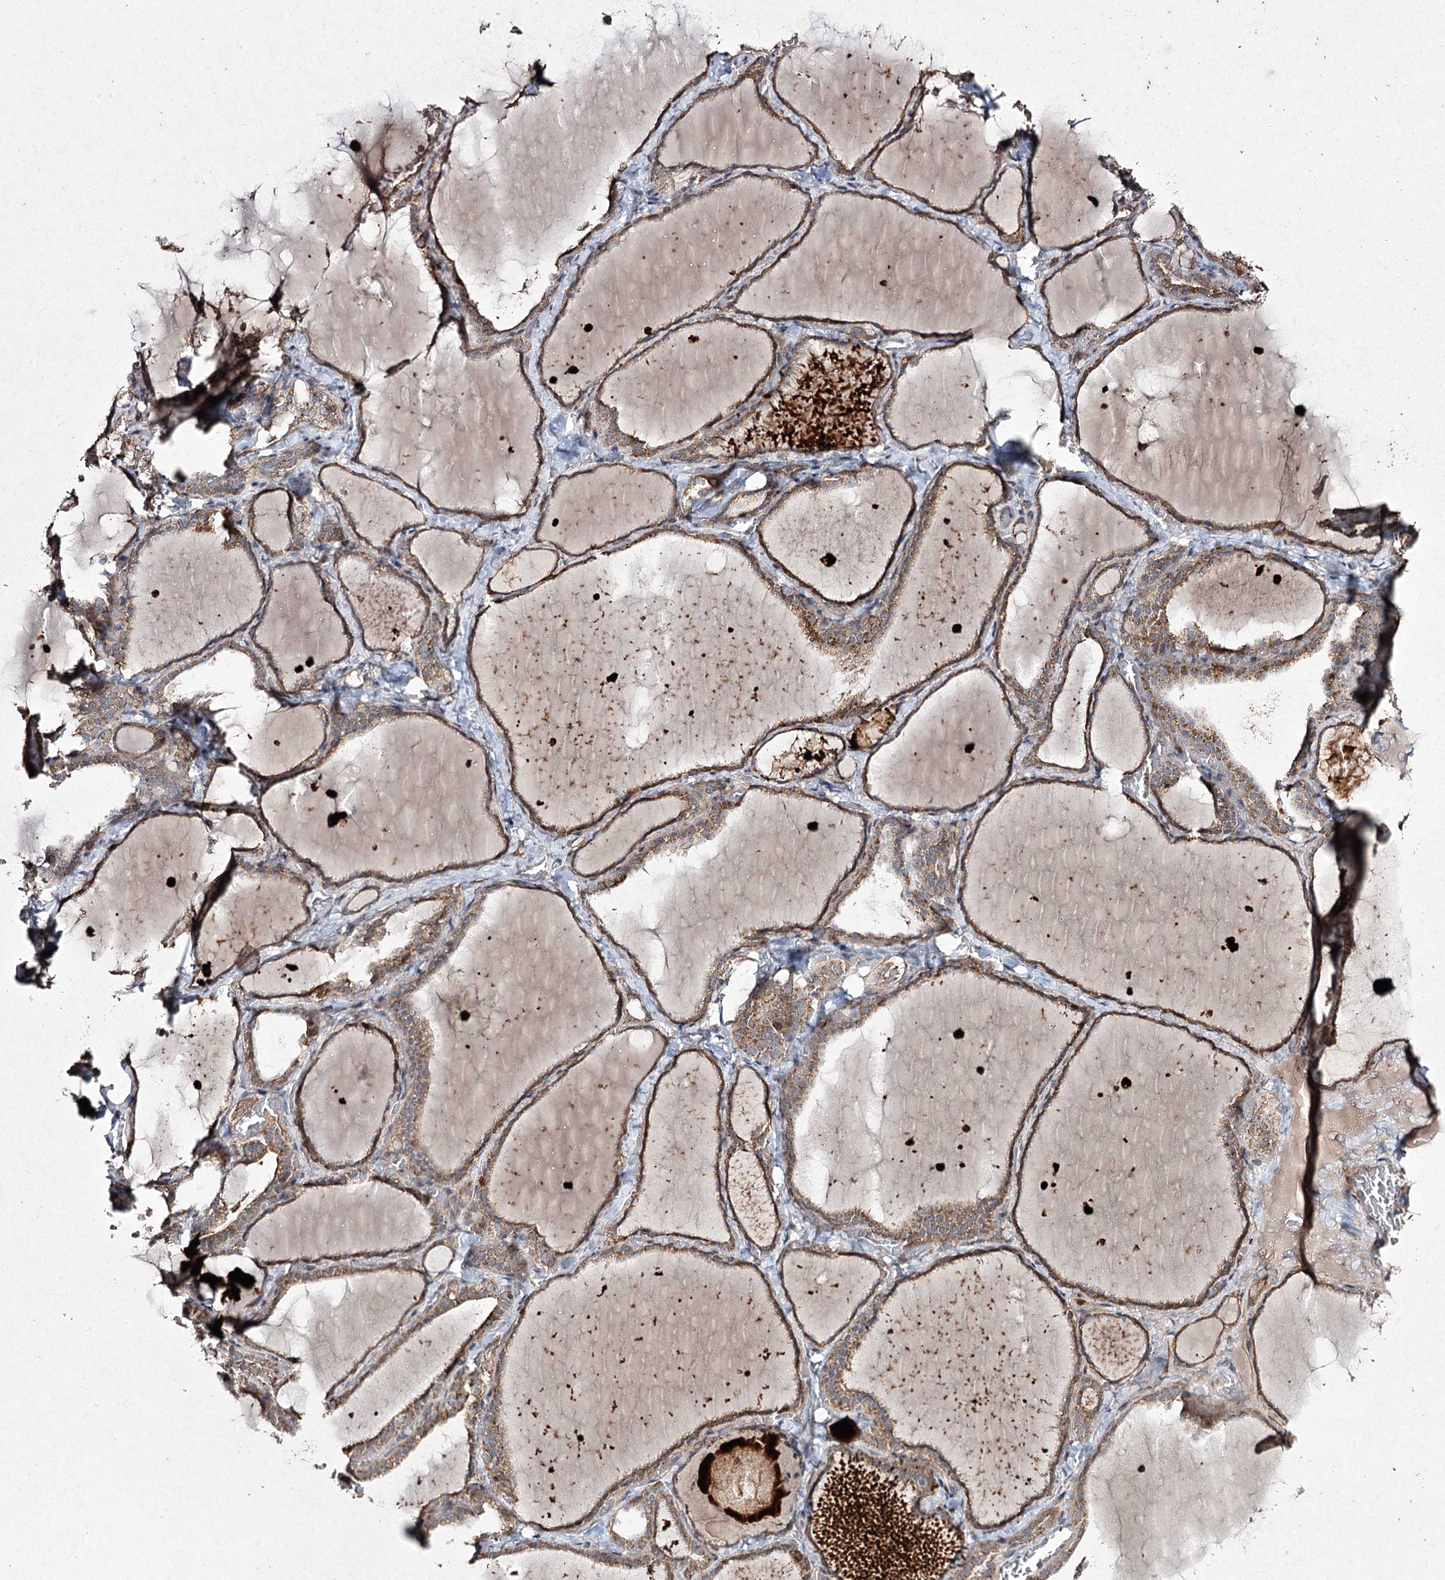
{"staining": {"intensity": "moderate", "quantity": ">75%", "location": "cytoplasmic/membranous"}, "tissue": "thyroid gland", "cell_type": "Glandular cells", "image_type": "normal", "snomed": [{"axis": "morphology", "description": "Normal tissue, NOS"}, {"axis": "topography", "description": "Thyroid gland"}], "caption": "Protein expression by IHC exhibits moderate cytoplasmic/membranous staining in about >75% of glandular cells in unremarkable thyroid gland.", "gene": "FANCL", "patient": {"sex": "female", "age": 22}}